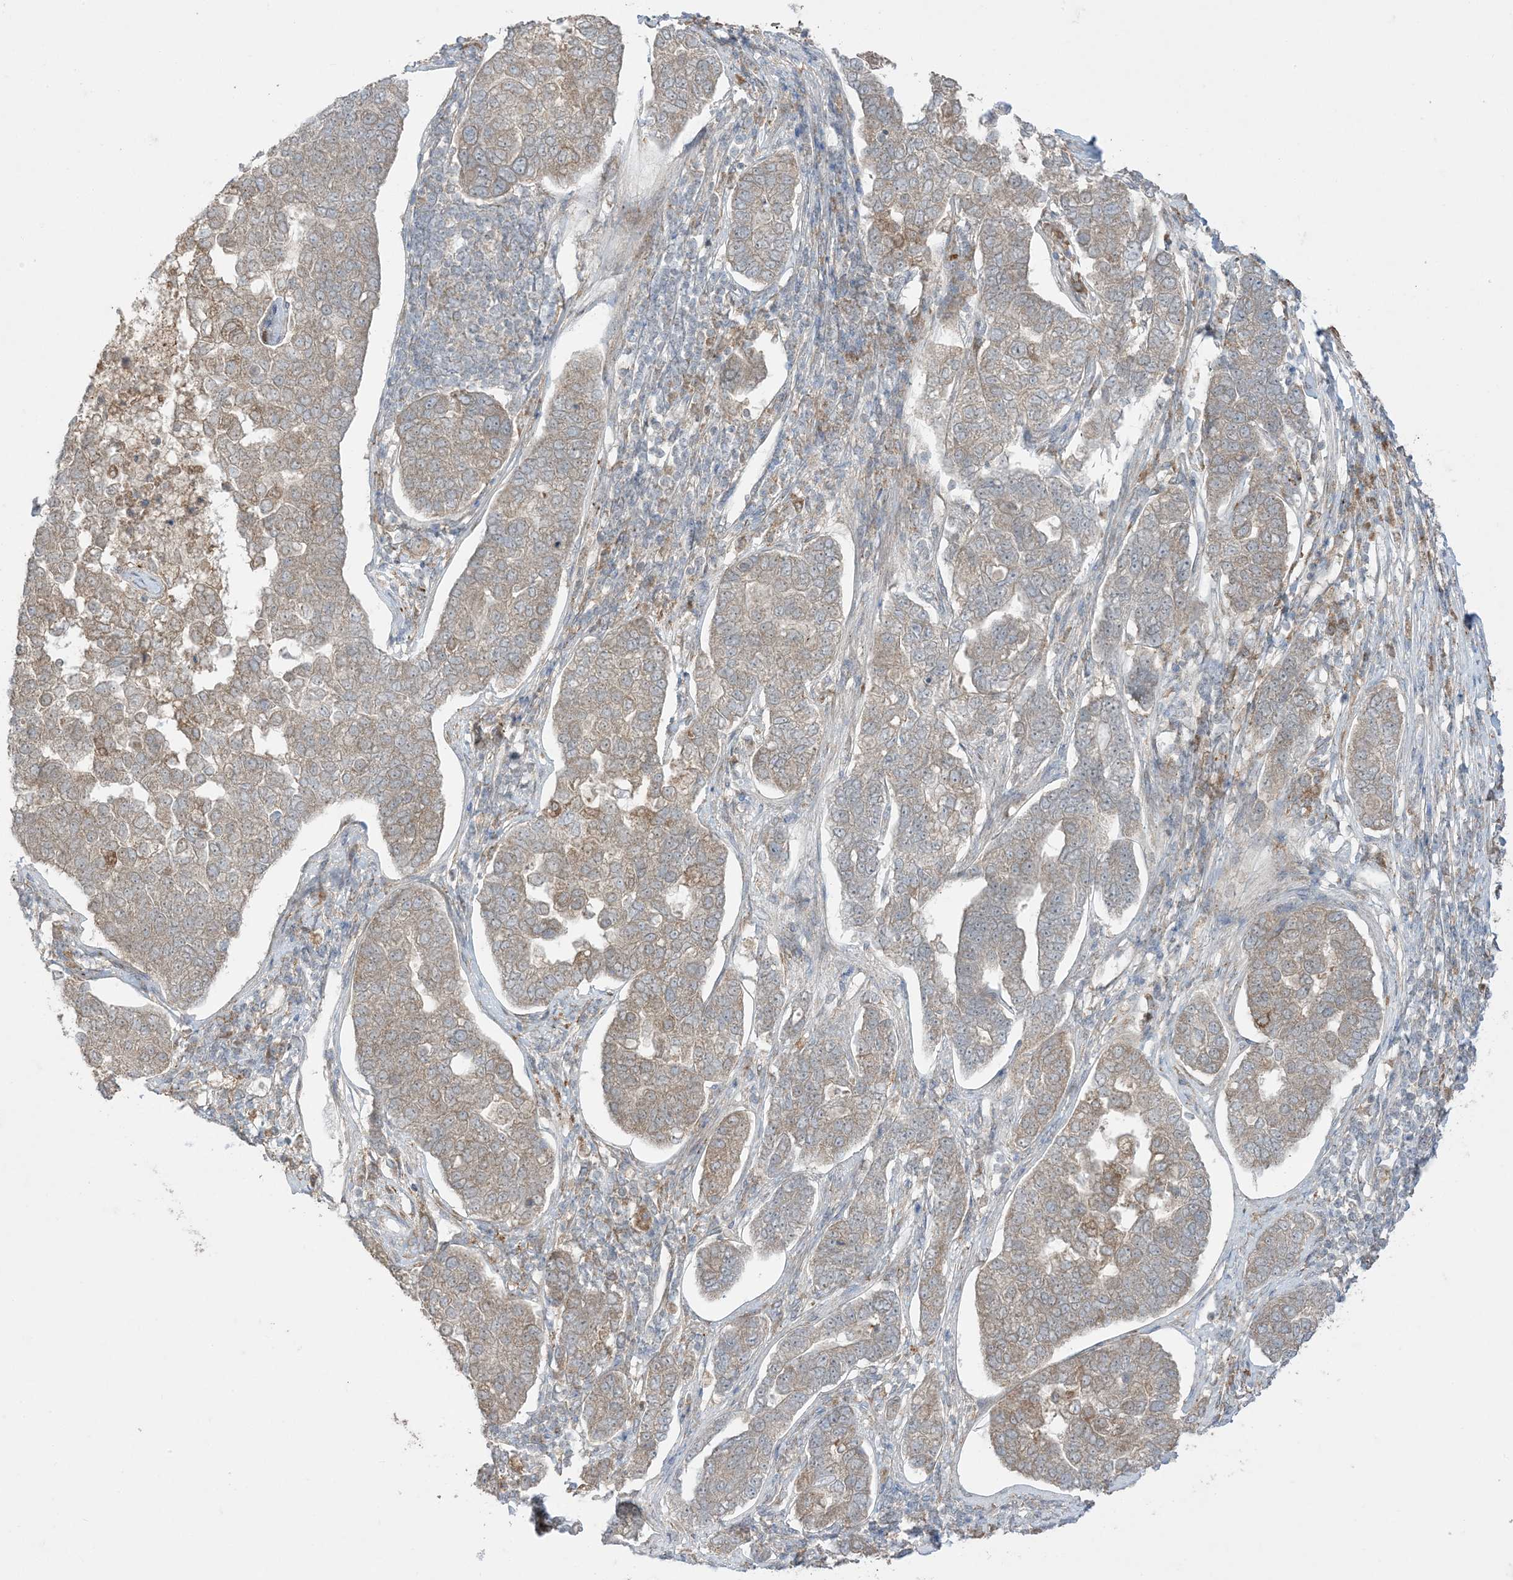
{"staining": {"intensity": "weak", "quantity": ">75%", "location": "cytoplasmic/membranous"}, "tissue": "pancreatic cancer", "cell_type": "Tumor cells", "image_type": "cancer", "snomed": [{"axis": "morphology", "description": "Adenocarcinoma, NOS"}, {"axis": "topography", "description": "Pancreas"}], "caption": "A low amount of weak cytoplasmic/membranous positivity is identified in about >75% of tumor cells in pancreatic adenocarcinoma tissue. Nuclei are stained in blue.", "gene": "ODC1", "patient": {"sex": "female", "age": 61}}